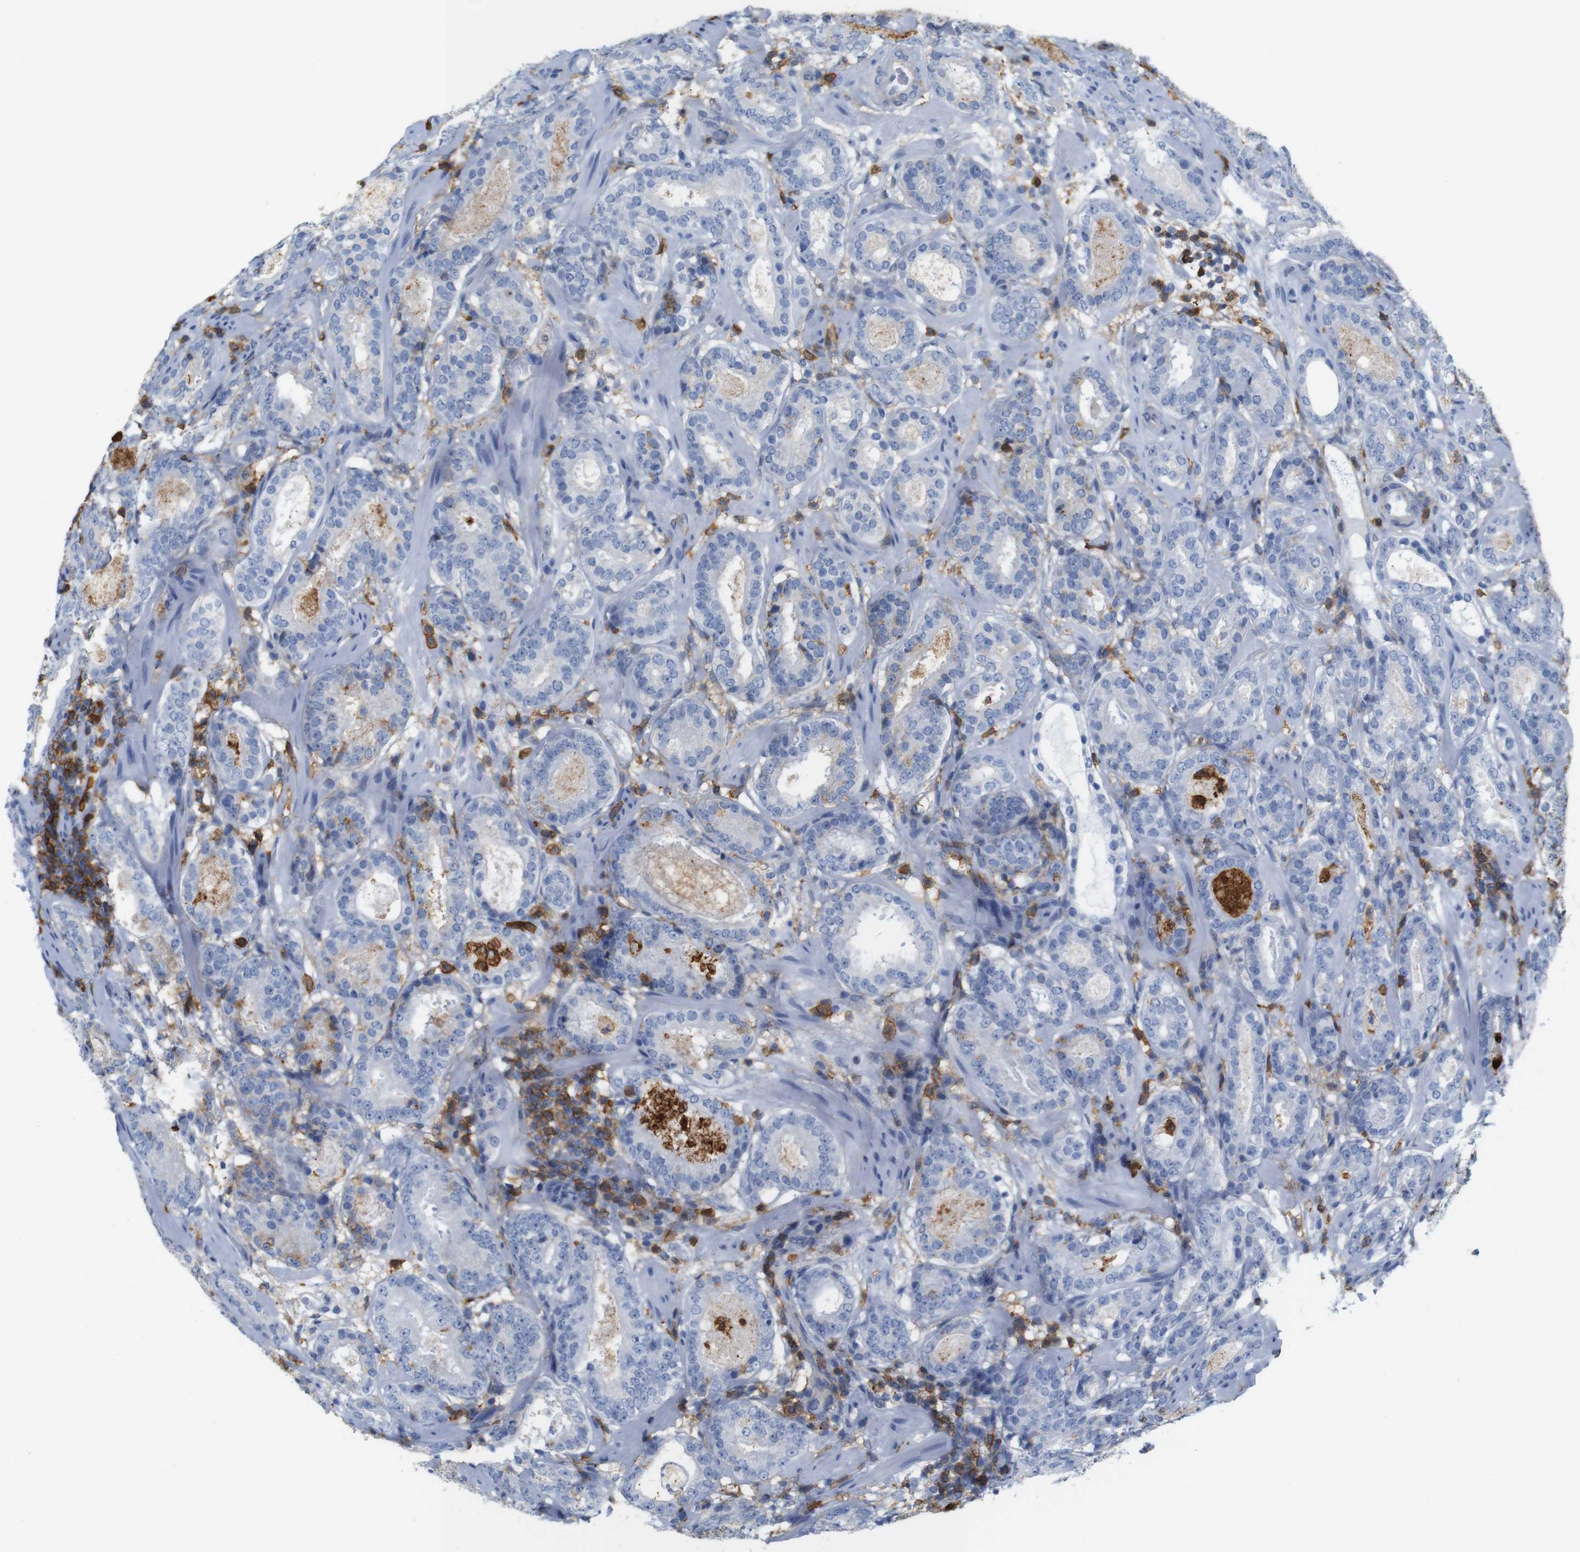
{"staining": {"intensity": "negative", "quantity": "none", "location": "none"}, "tissue": "prostate cancer", "cell_type": "Tumor cells", "image_type": "cancer", "snomed": [{"axis": "morphology", "description": "Adenocarcinoma, Low grade"}, {"axis": "topography", "description": "Prostate"}], "caption": "Tumor cells are negative for brown protein staining in prostate cancer (low-grade adenocarcinoma).", "gene": "ANXA1", "patient": {"sex": "male", "age": 69}}